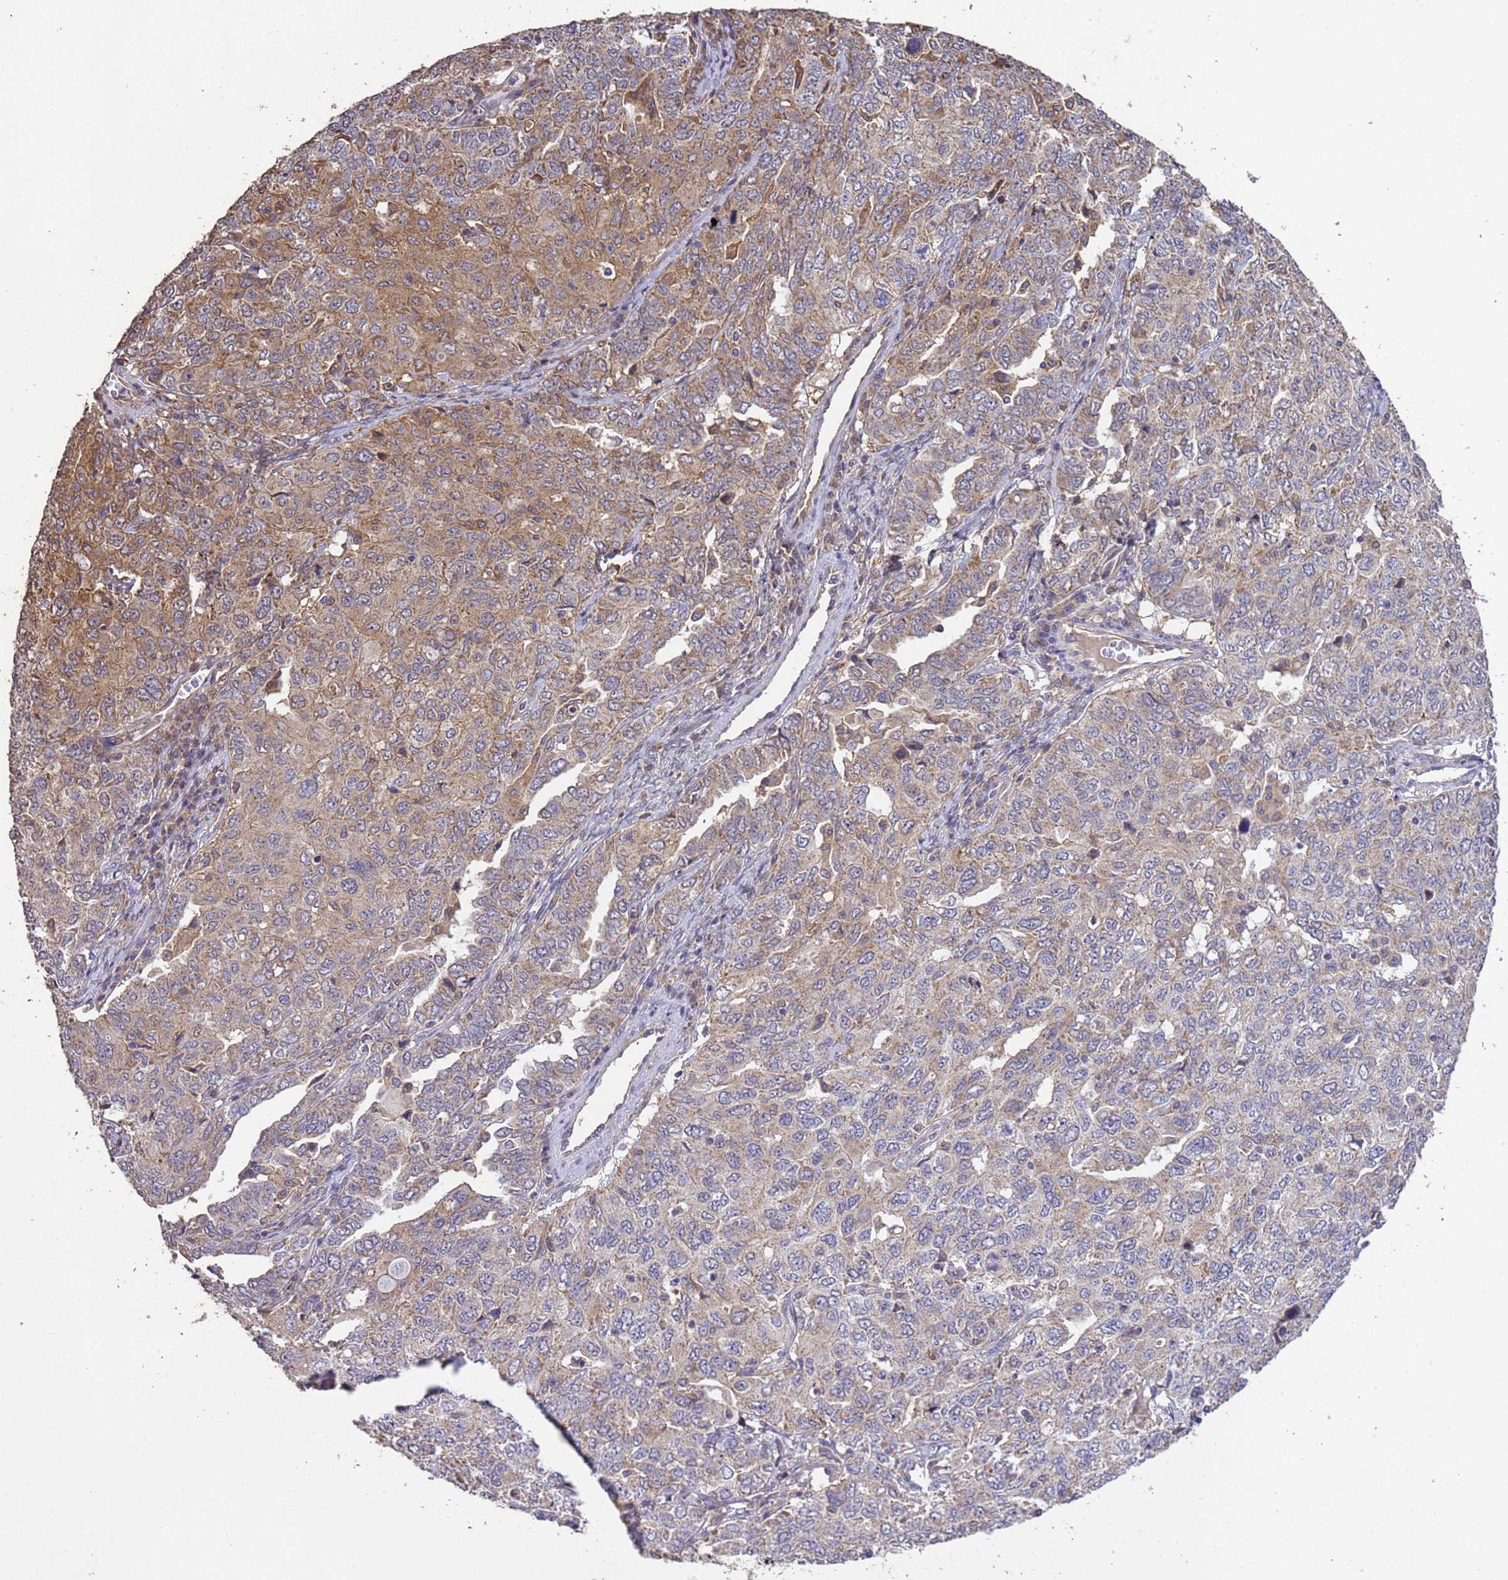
{"staining": {"intensity": "moderate", "quantity": "25%-75%", "location": "cytoplasmic/membranous"}, "tissue": "ovarian cancer", "cell_type": "Tumor cells", "image_type": "cancer", "snomed": [{"axis": "morphology", "description": "Carcinoma, endometroid"}, {"axis": "topography", "description": "Ovary"}], "caption": "IHC photomicrograph of neoplastic tissue: human endometroid carcinoma (ovarian) stained using IHC demonstrates medium levels of moderate protein expression localized specifically in the cytoplasmic/membranous of tumor cells, appearing as a cytoplasmic/membranous brown color.", "gene": "NPHP1", "patient": {"sex": "female", "age": 62}}